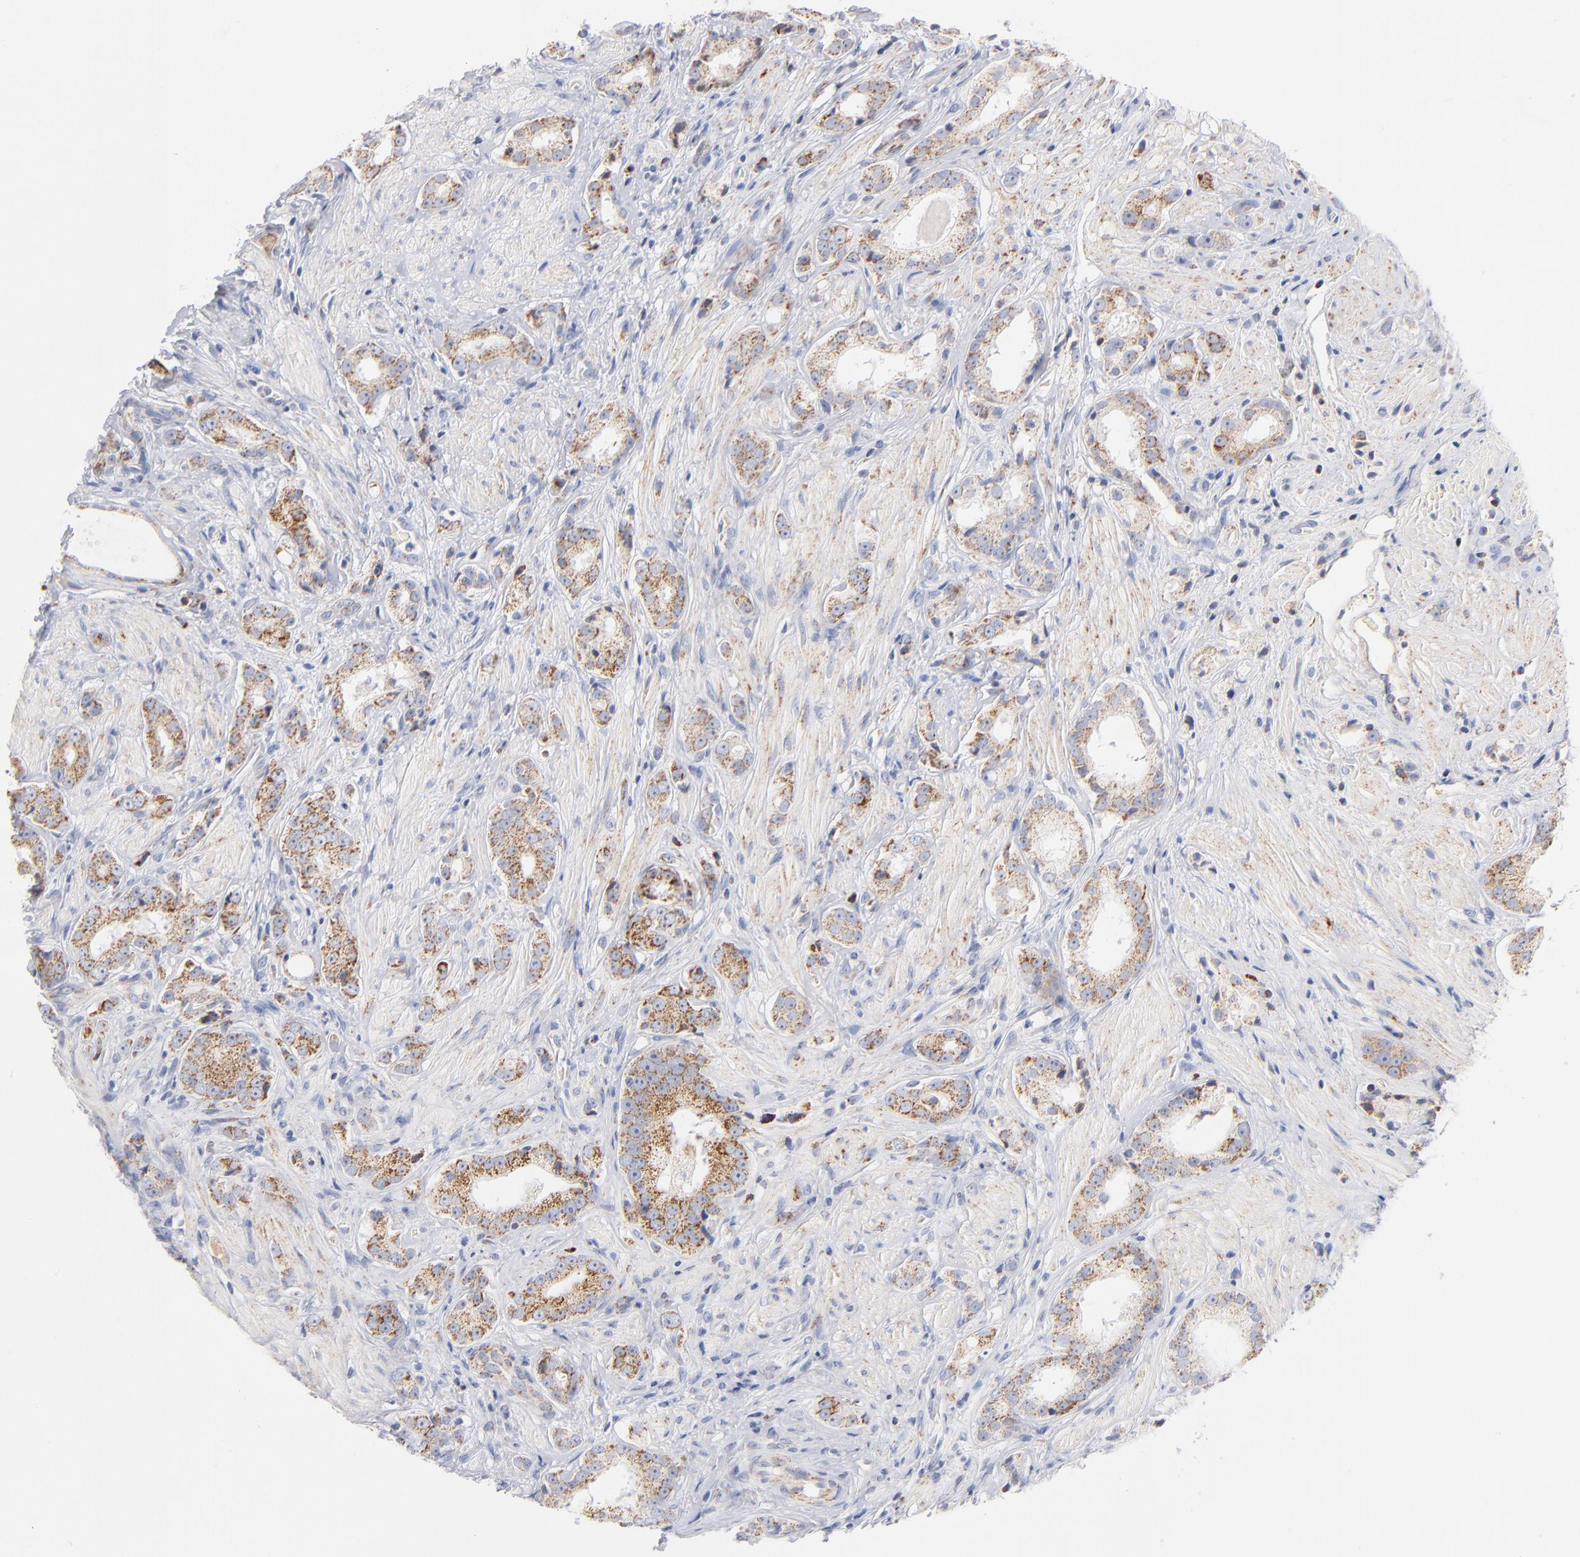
{"staining": {"intensity": "moderate", "quantity": ">75%", "location": "cytoplasmic/membranous"}, "tissue": "prostate cancer", "cell_type": "Tumor cells", "image_type": "cancer", "snomed": [{"axis": "morphology", "description": "Adenocarcinoma, Medium grade"}, {"axis": "topography", "description": "Prostate"}], "caption": "Prostate cancer (adenocarcinoma (medium-grade)) stained with immunohistochemistry (IHC) reveals moderate cytoplasmic/membranous expression in approximately >75% of tumor cells. The protein of interest is stained brown, and the nuclei are stained in blue (DAB (3,3'-diaminobenzidine) IHC with brightfield microscopy, high magnification).", "gene": "DLAT", "patient": {"sex": "male", "age": 53}}